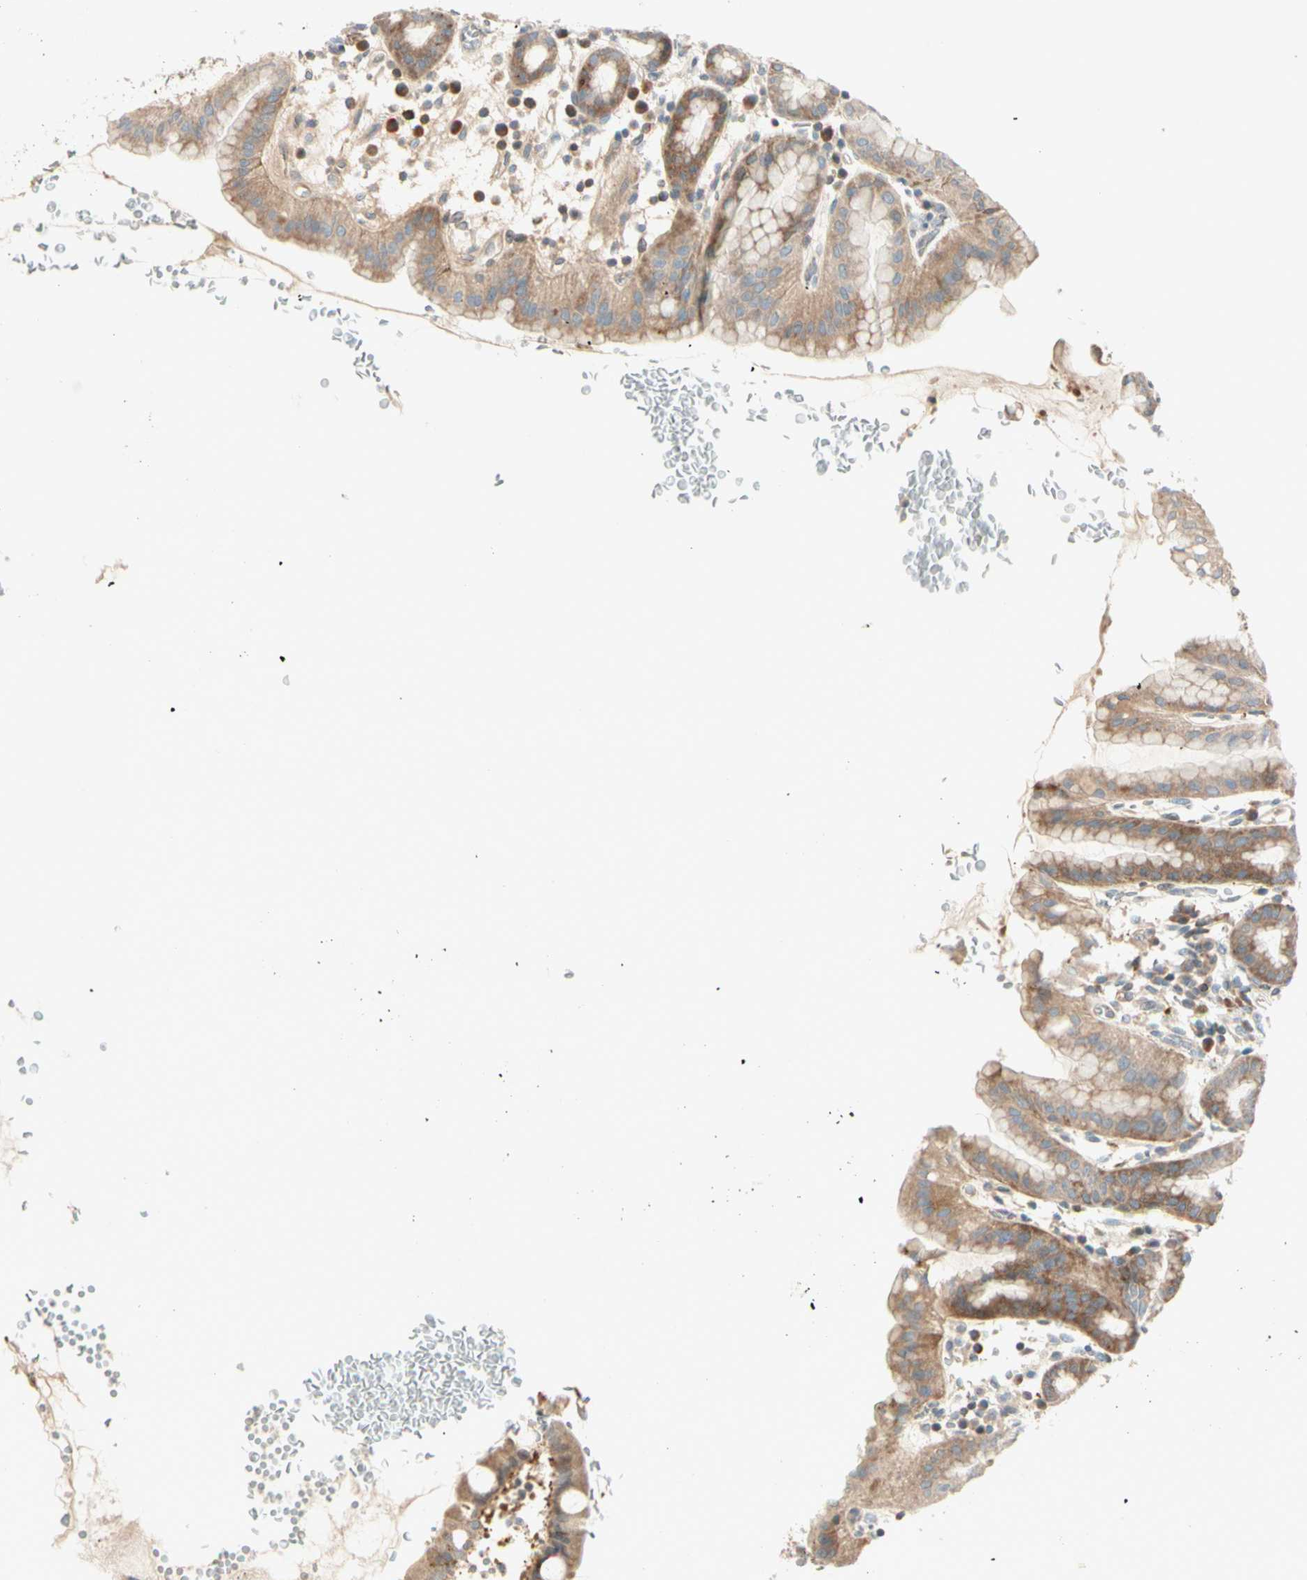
{"staining": {"intensity": "moderate", "quantity": ">75%", "location": "cytoplasmic/membranous"}, "tissue": "stomach", "cell_type": "Glandular cells", "image_type": "normal", "snomed": [{"axis": "morphology", "description": "Normal tissue, NOS"}, {"axis": "topography", "description": "Stomach, upper"}], "caption": "Stomach stained with a brown dye exhibits moderate cytoplasmic/membranous positive staining in approximately >75% of glandular cells.", "gene": "CDH6", "patient": {"sex": "male", "age": 68}}